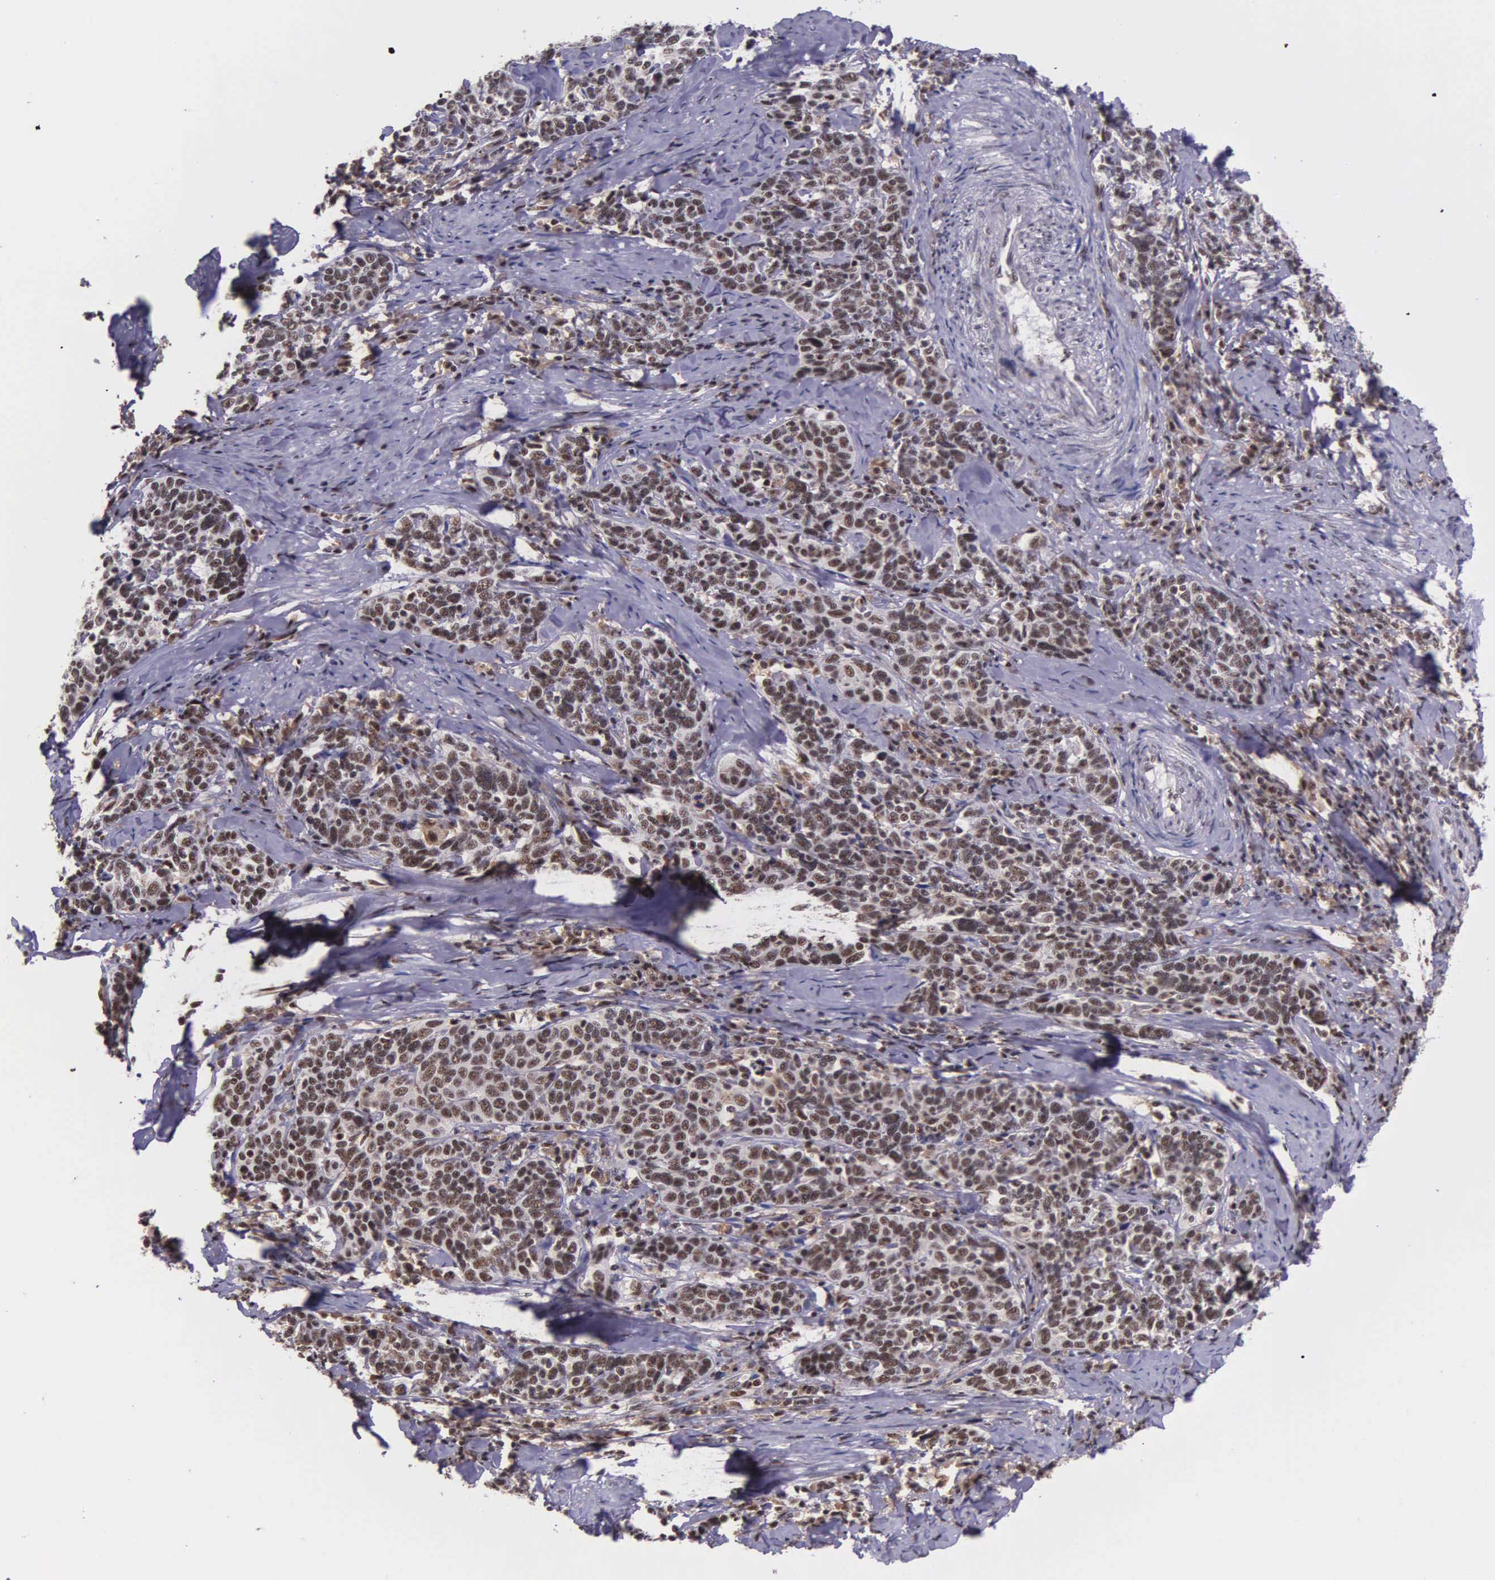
{"staining": {"intensity": "weak", "quantity": ">75%", "location": "nuclear"}, "tissue": "cervical cancer", "cell_type": "Tumor cells", "image_type": "cancer", "snomed": [{"axis": "morphology", "description": "Squamous cell carcinoma, NOS"}, {"axis": "topography", "description": "Cervix"}], "caption": "Immunohistochemistry (IHC) of cervical cancer demonstrates low levels of weak nuclear positivity in about >75% of tumor cells. (DAB IHC, brown staining for protein, blue staining for nuclei).", "gene": "FAM47A", "patient": {"sex": "female", "age": 41}}